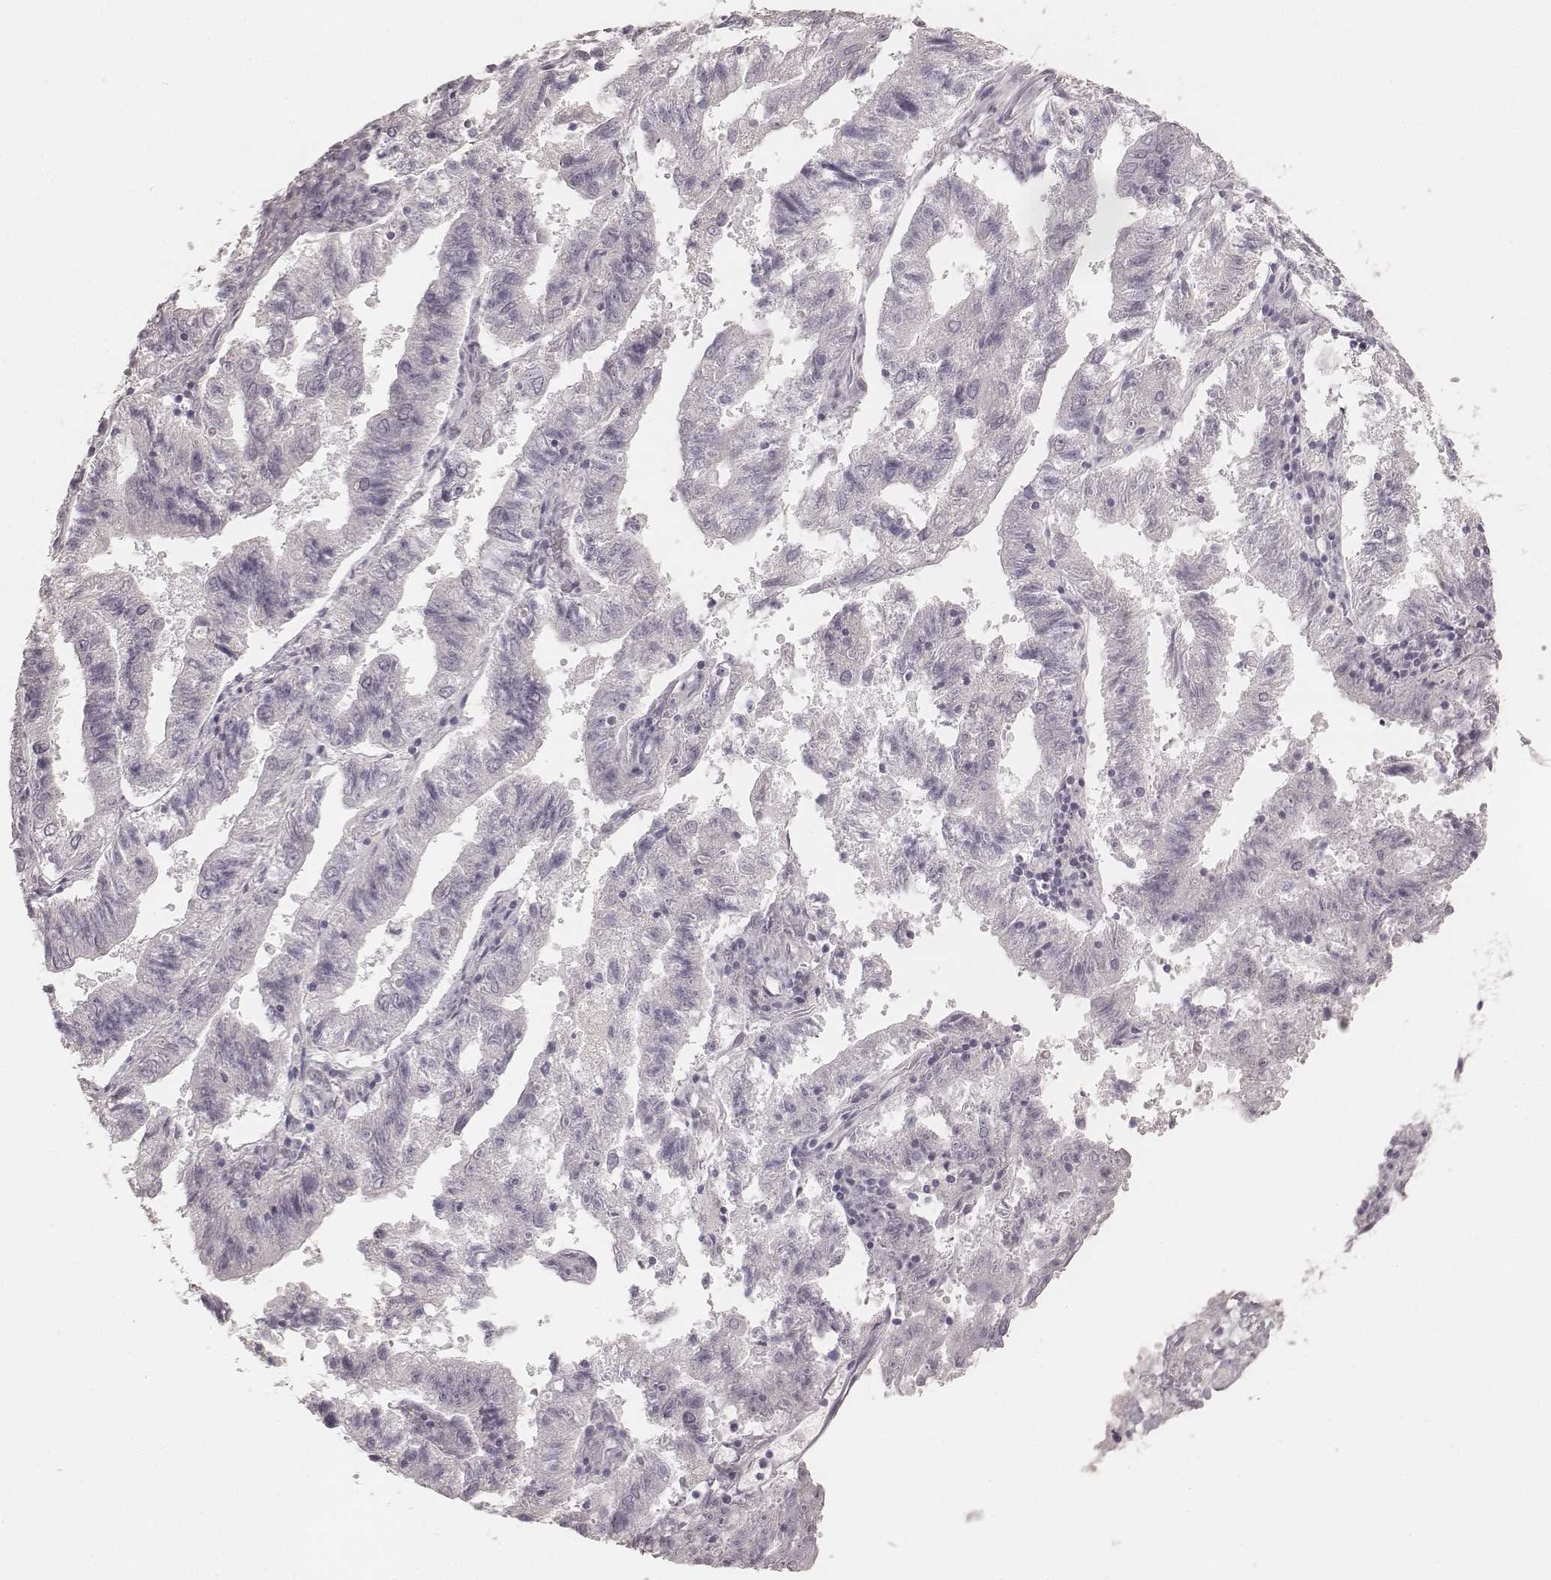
{"staining": {"intensity": "negative", "quantity": "none", "location": "none"}, "tissue": "endometrial cancer", "cell_type": "Tumor cells", "image_type": "cancer", "snomed": [{"axis": "morphology", "description": "Adenocarcinoma, NOS"}, {"axis": "topography", "description": "Endometrium"}], "caption": "The micrograph demonstrates no significant expression in tumor cells of endometrial cancer (adenocarcinoma).", "gene": "KRT26", "patient": {"sex": "female", "age": 82}}